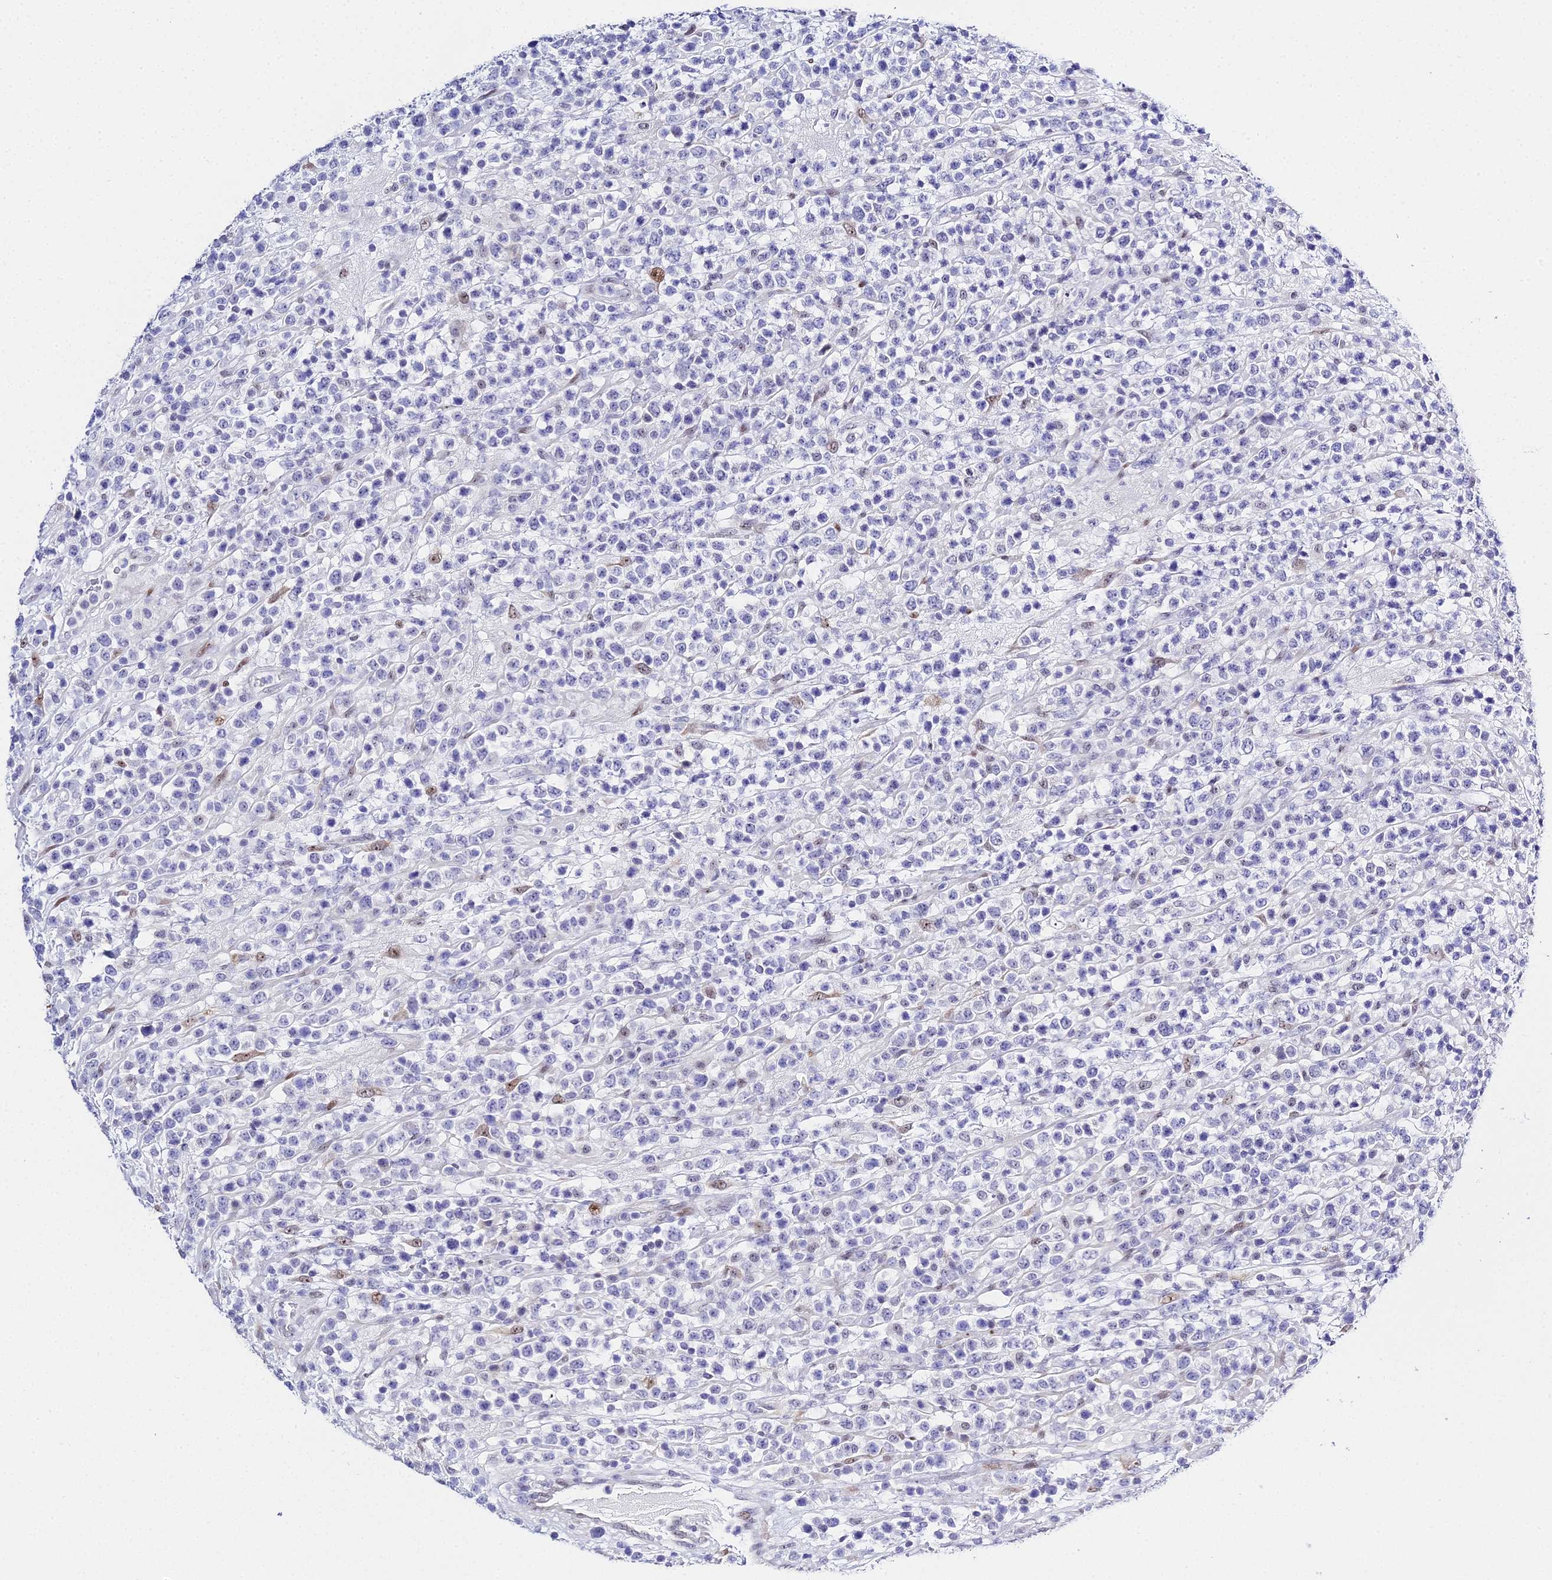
{"staining": {"intensity": "negative", "quantity": "none", "location": "none"}, "tissue": "lymphoma", "cell_type": "Tumor cells", "image_type": "cancer", "snomed": [{"axis": "morphology", "description": "Malignant lymphoma, non-Hodgkin's type, High grade"}, {"axis": "topography", "description": "Colon"}], "caption": "An IHC histopathology image of high-grade malignant lymphoma, non-Hodgkin's type is shown. There is no staining in tumor cells of high-grade malignant lymphoma, non-Hodgkin's type.", "gene": "POFUT2", "patient": {"sex": "female", "age": 53}}